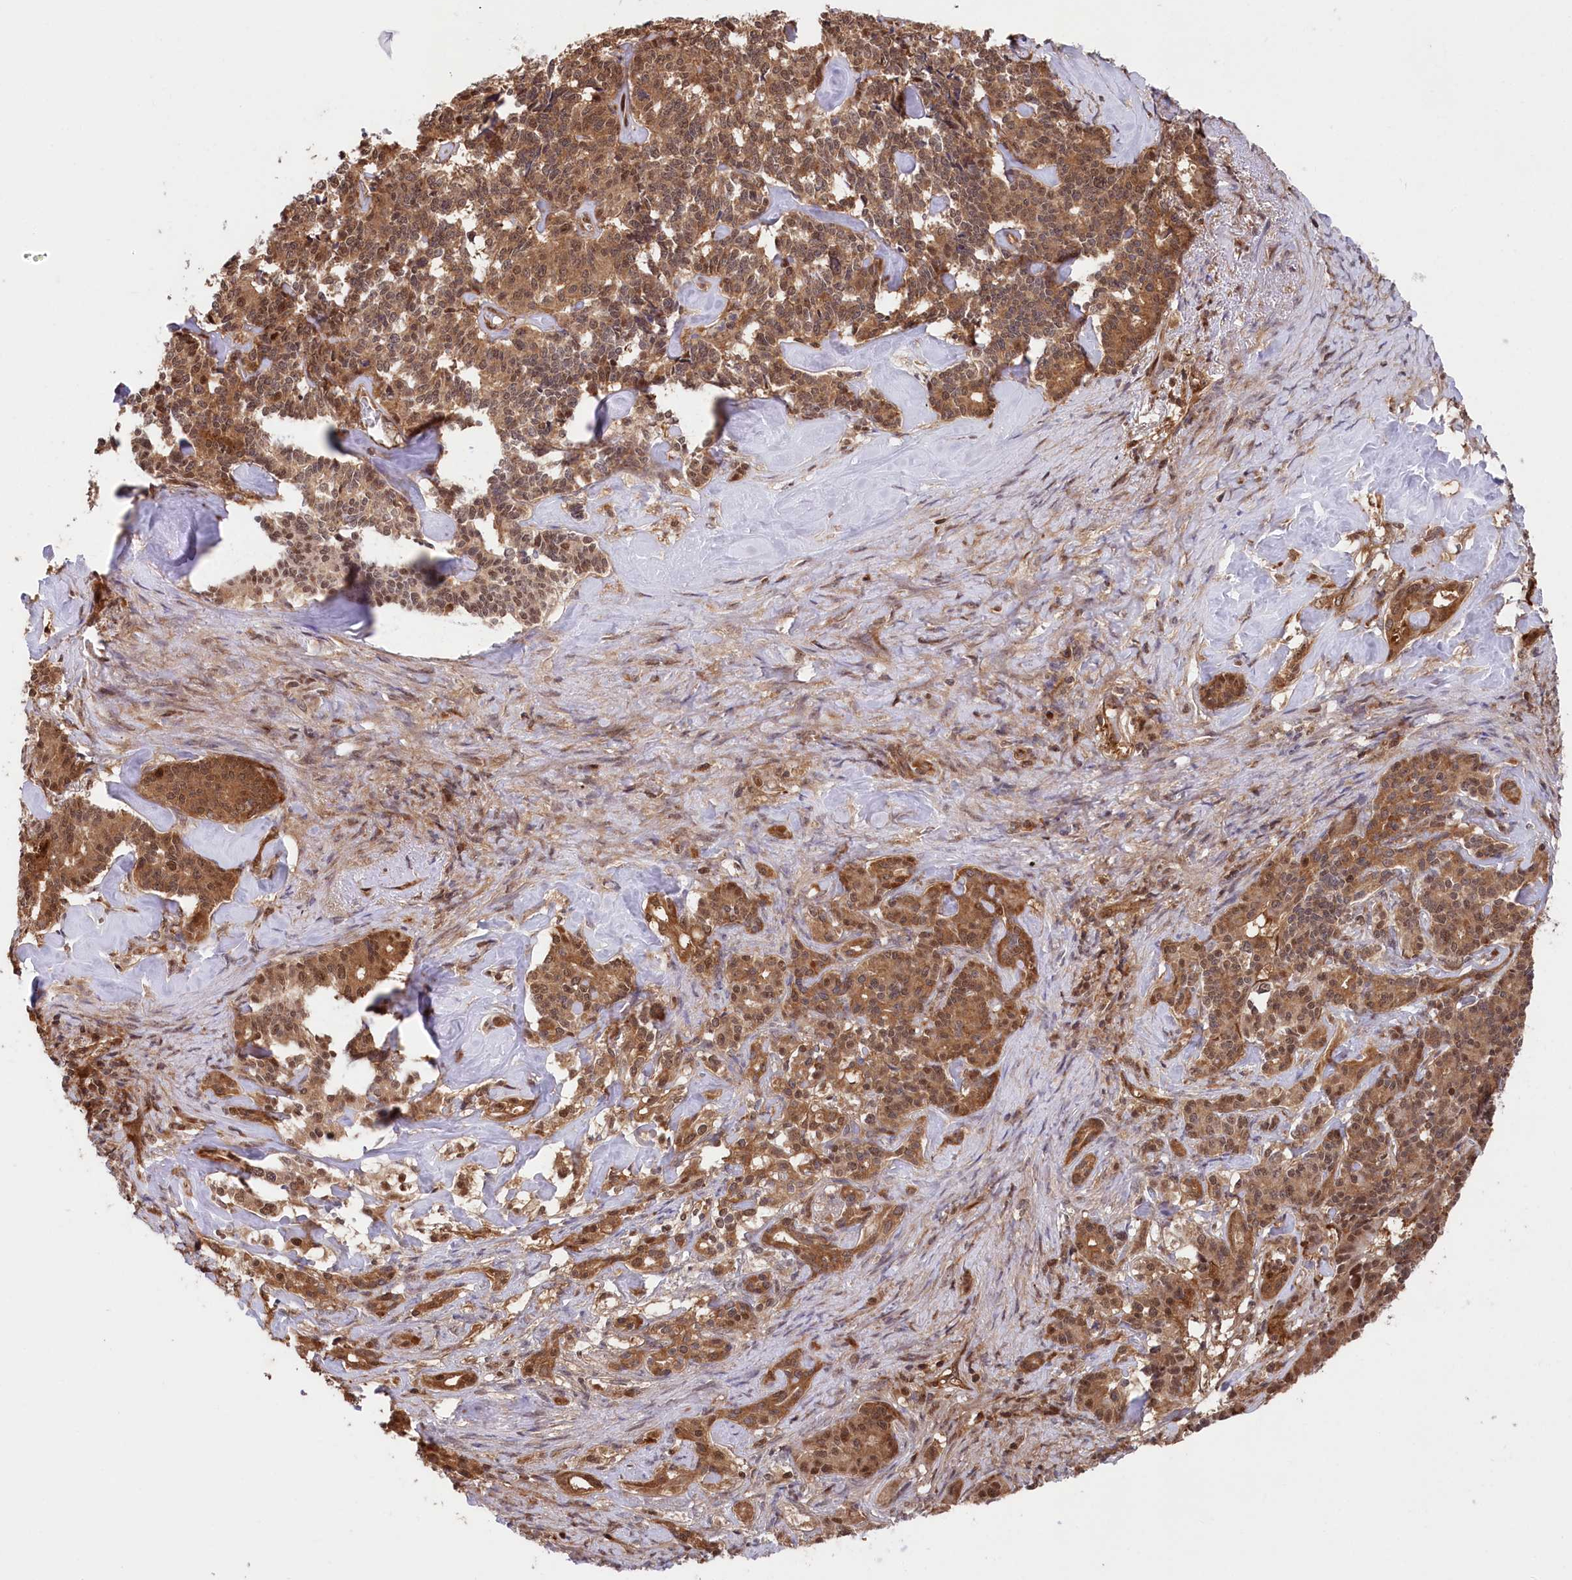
{"staining": {"intensity": "moderate", "quantity": ">75%", "location": "cytoplasmic/membranous,nuclear"}, "tissue": "pancreatic cancer", "cell_type": "Tumor cells", "image_type": "cancer", "snomed": [{"axis": "morphology", "description": "Adenocarcinoma, NOS"}, {"axis": "topography", "description": "Pancreas"}], "caption": "This photomicrograph reveals IHC staining of human adenocarcinoma (pancreatic), with medium moderate cytoplasmic/membranous and nuclear staining in approximately >75% of tumor cells.", "gene": "PSMA1", "patient": {"sex": "female", "age": 74}}